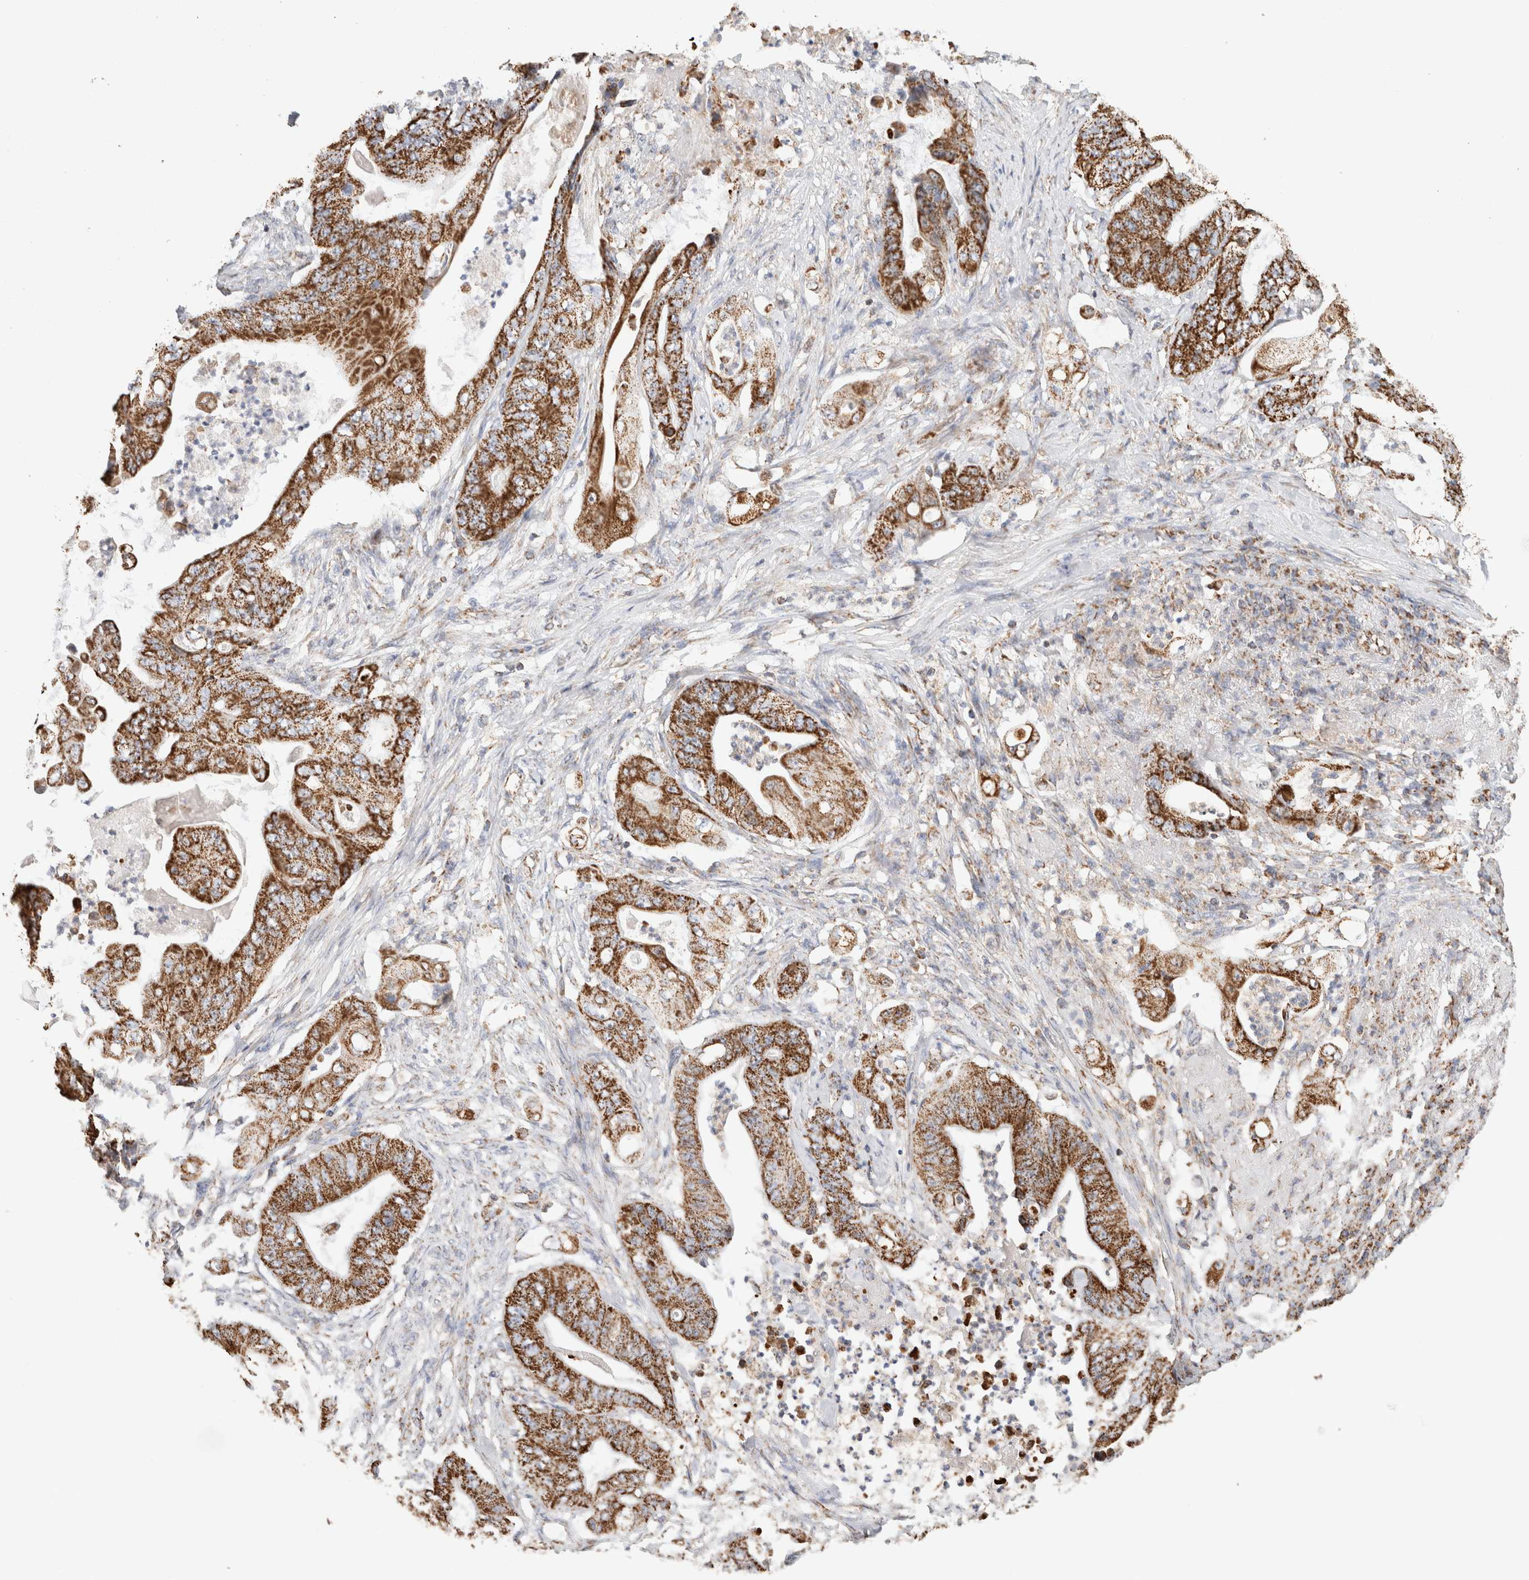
{"staining": {"intensity": "strong", "quantity": ">75%", "location": "cytoplasmic/membranous"}, "tissue": "stomach cancer", "cell_type": "Tumor cells", "image_type": "cancer", "snomed": [{"axis": "morphology", "description": "Adenocarcinoma, NOS"}, {"axis": "topography", "description": "Stomach"}], "caption": "Protein expression by immunohistochemistry exhibits strong cytoplasmic/membranous positivity in approximately >75% of tumor cells in adenocarcinoma (stomach). (Stains: DAB (3,3'-diaminobenzidine) in brown, nuclei in blue, Microscopy: brightfield microscopy at high magnification).", "gene": "C1QBP", "patient": {"sex": "female", "age": 73}}